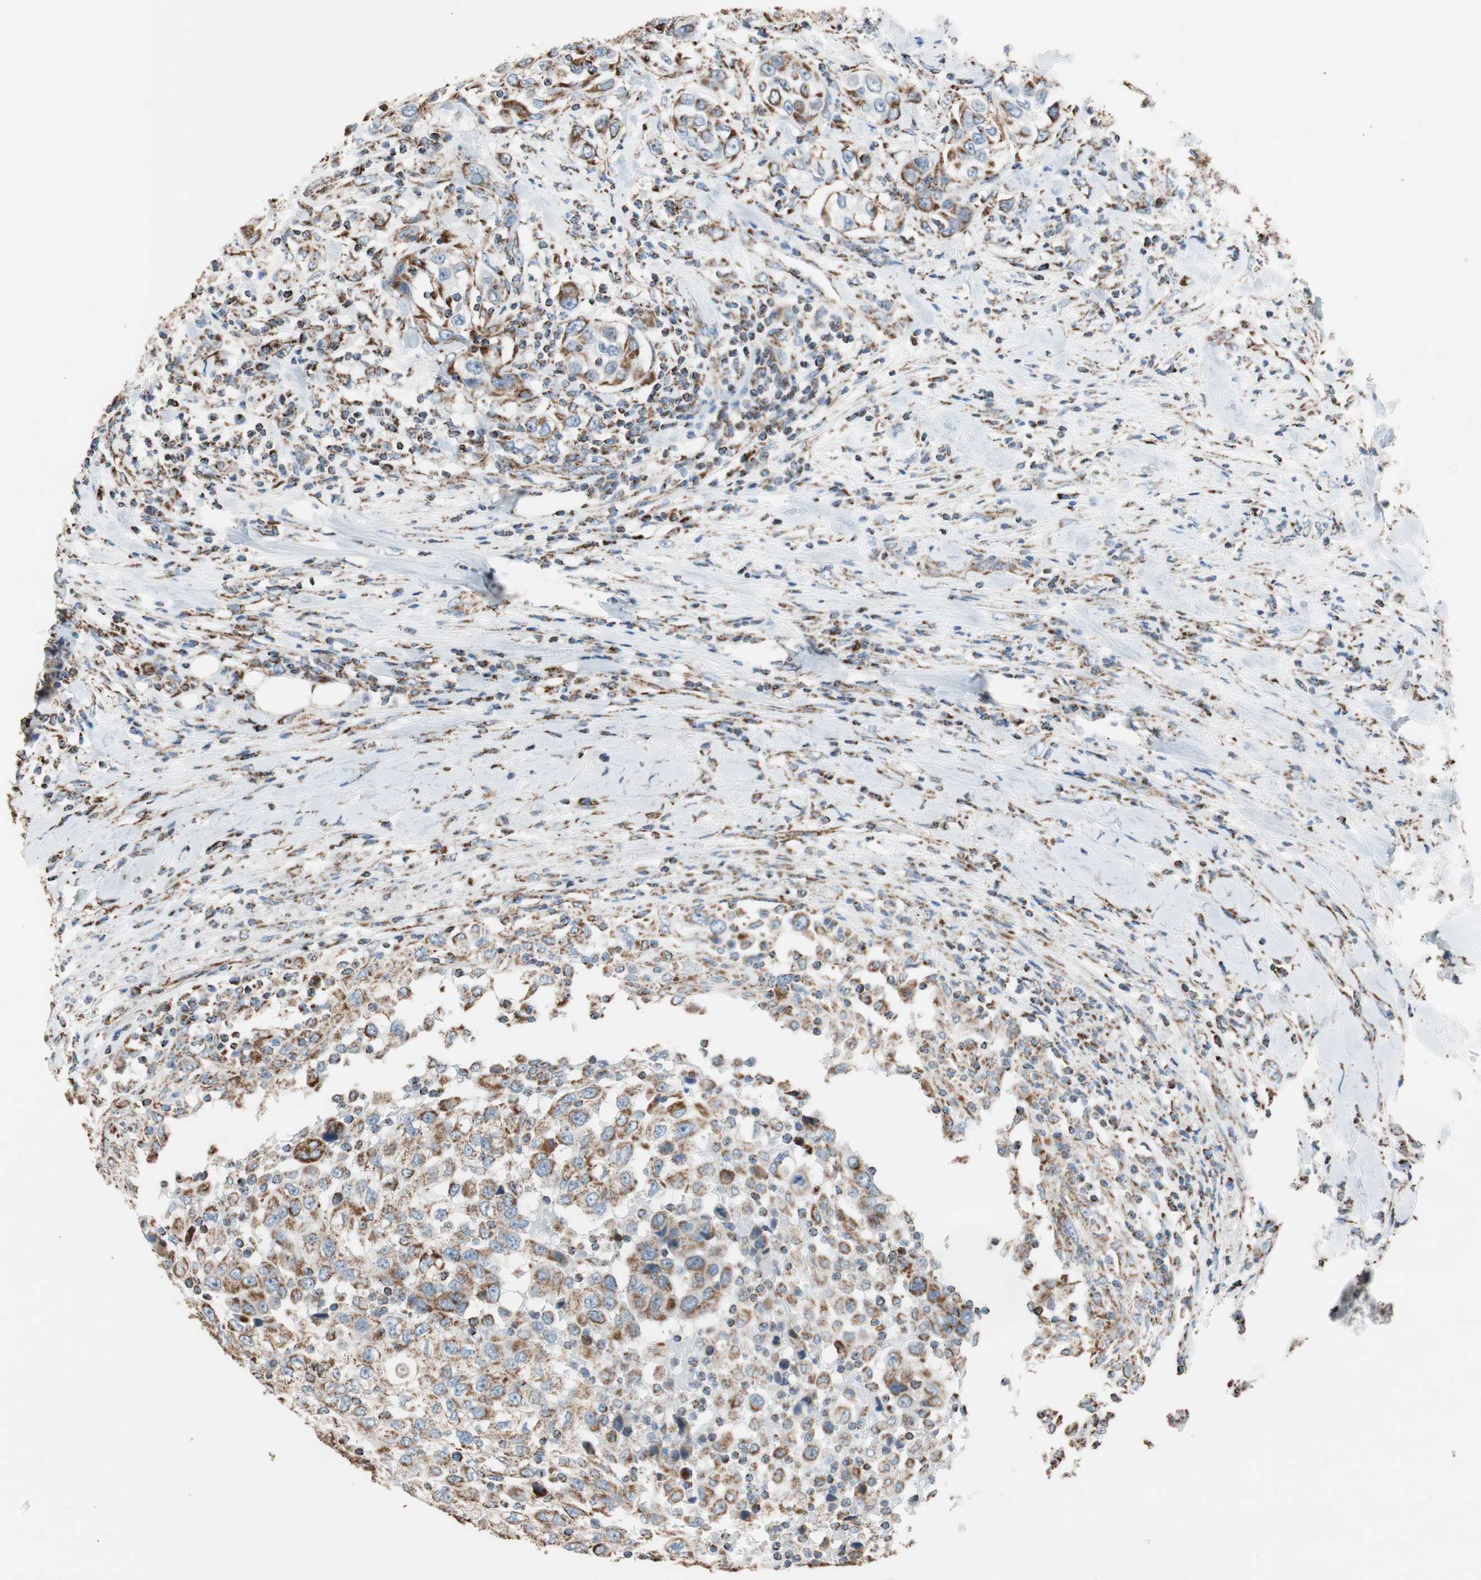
{"staining": {"intensity": "moderate", "quantity": ">75%", "location": "cytoplasmic/membranous"}, "tissue": "urothelial cancer", "cell_type": "Tumor cells", "image_type": "cancer", "snomed": [{"axis": "morphology", "description": "Urothelial carcinoma, High grade"}, {"axis": "topography", "description": "Urinary bladder"}], "caption": "DAB (3,3'-diaminobenzidine) immunohistochemical staining of human urothelial cancer demonstrates moderate cytoplasmic/membranous protein staining in approximately >75% of tumor cells. The protein of interest is stained brown, and the nuclei are stained in blue (DAB IHC with brightfield microscopy, high magnification).", "gene": "PCSK4", "patient": {"sex": "female", "age": 80}}